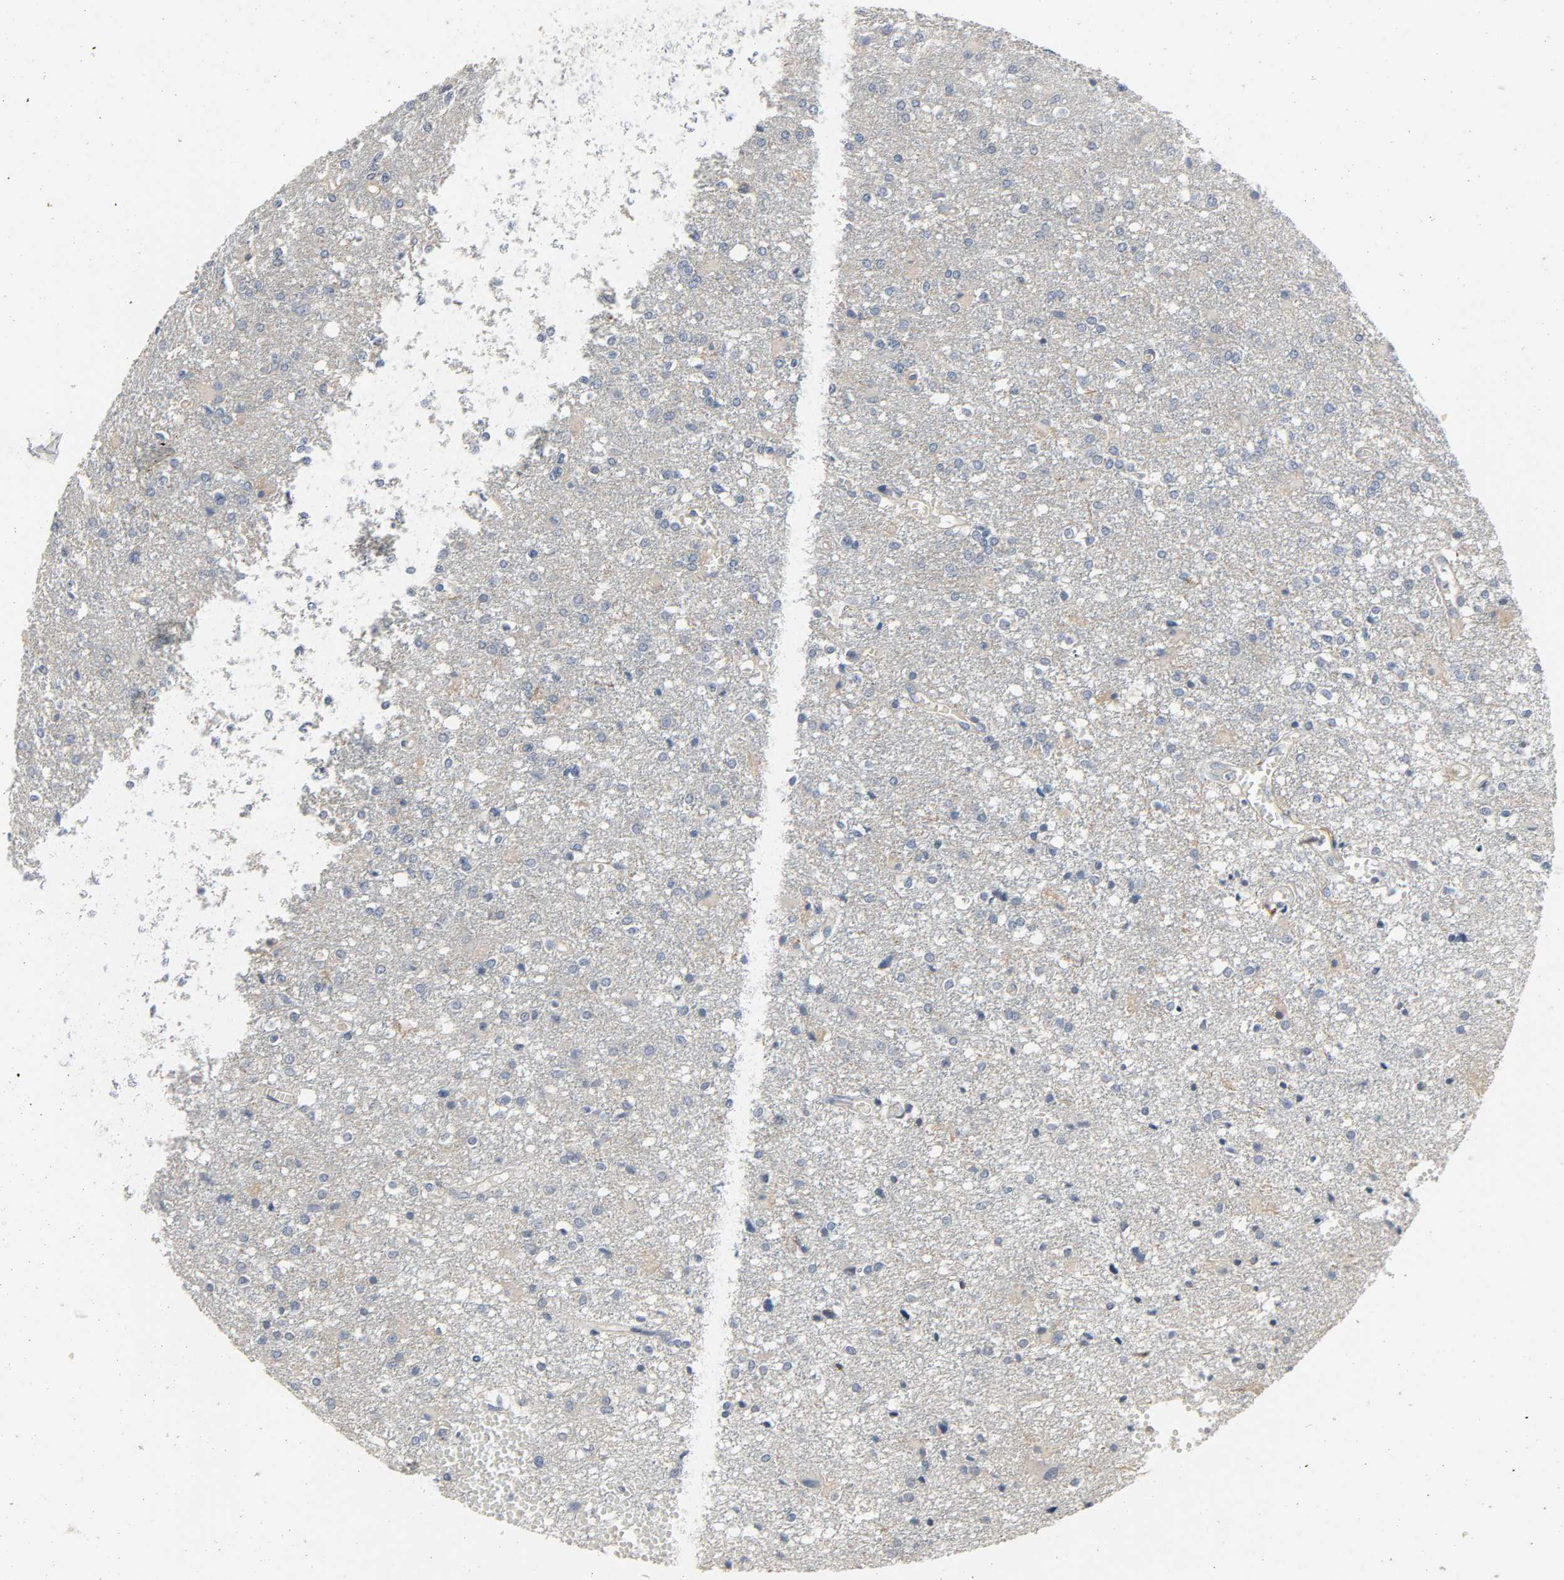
{"staining": {"intensity": "moderate", "quantity": "<25%", "location": "cytoplasmic/membranous"}, "tissue": "glioma", "cell_type": "Tumor cells", "image_type": "cancer", "snomed": [{"axis": "morphology", "description": "Glioma, malignant, High grade"}, {"axis": "topography", "description": "Cerebral cortex"}], "caption": "High-grade glioma (malignant) tissue displays moderate cytoplasmic/membranous positivity in approximately <25% of tumor cells", "gene": "LIMCH1", "patient": {"sex": "male", "age": 76}}